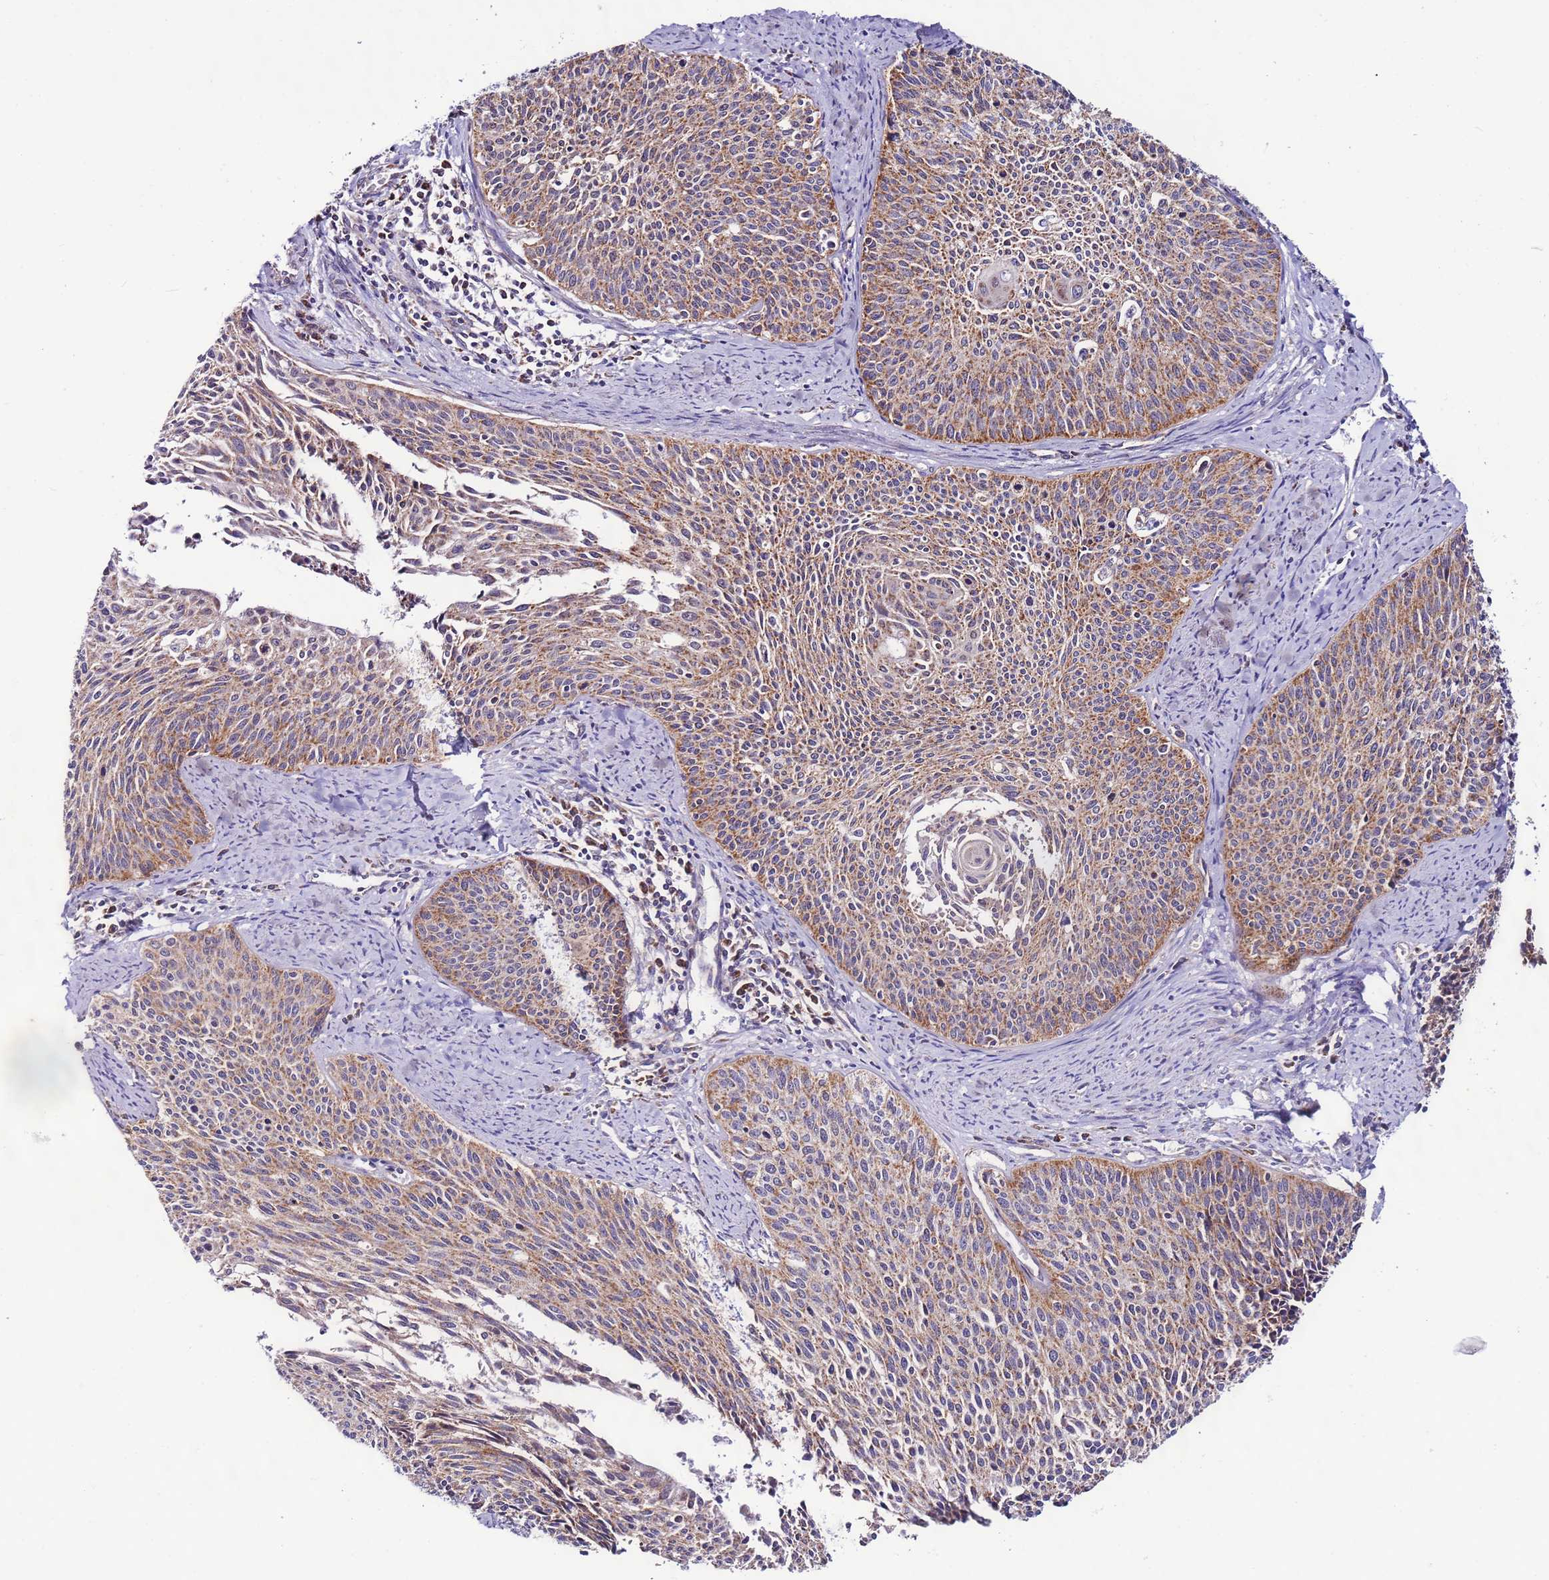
{"staining": {"intensity": "moderate", "quantity": ">75%", "location": "cytoplasmic/membranous"}, "tissue": "cervical cancer", "cell_type": "Tumor cells", "image_type": "cancer", "snomed": [{"axis": "morphology", "description": "Squamous cell carcinoma, NOS"}, {"axis": "topography", "description": "Cervix"}], "caption": "Cervical cancer tissue reveals moderate cytoplasmic/membranous expression in approximately >75% of tumor cells Nuclei are stained in blue.", "gene": "UEVLD", "patient": {"sex": "female", "age": 55}}